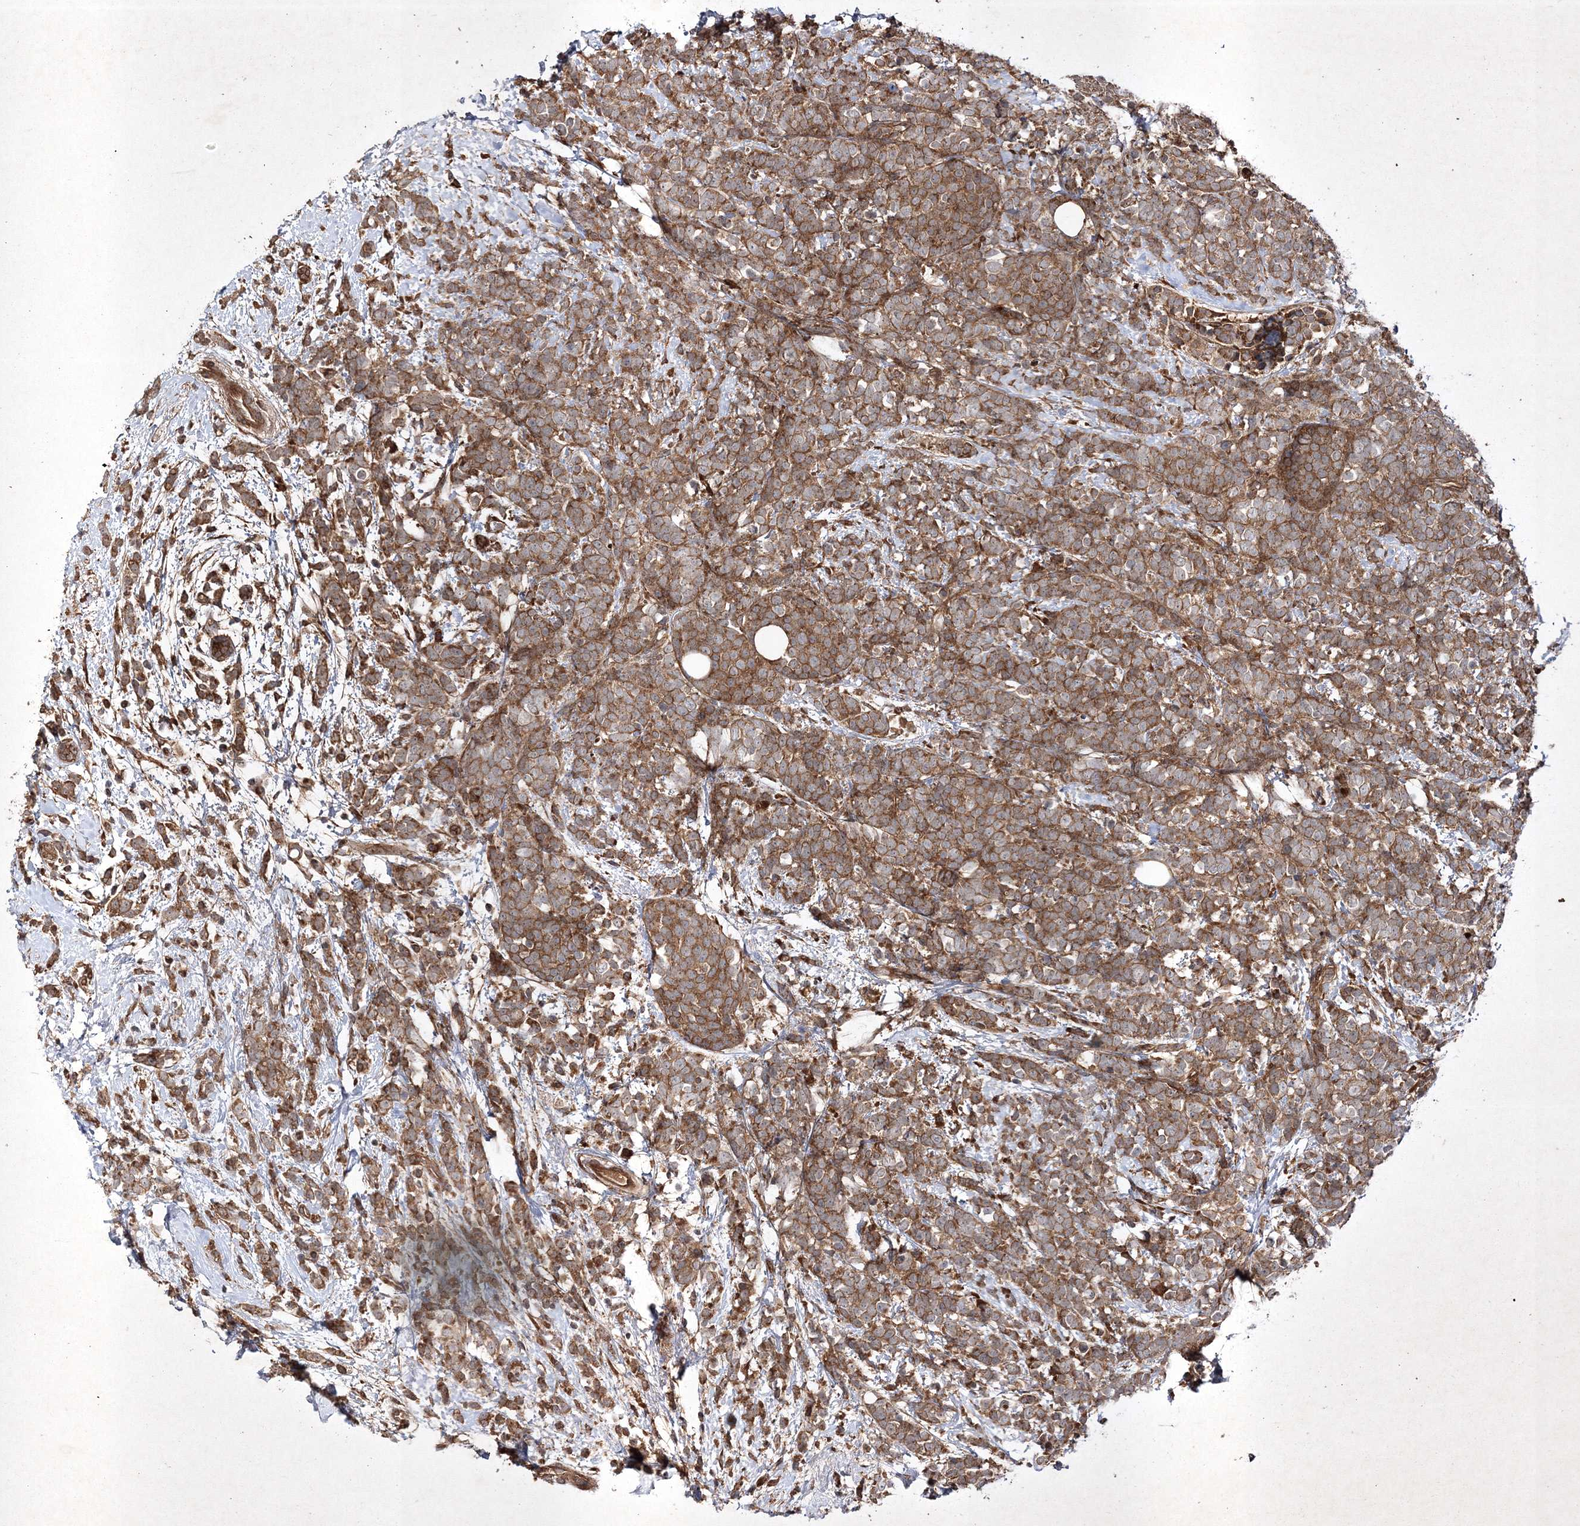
{"staining": {"intensity": "strong", "quantity": ">75%", "location": "cytoplasmic/membranous"}, "tissue": "breast cancer", "cell_type": "Tumor cells", "image_type": "cancer", "snomed": [{"axis": "morphology", "description": "Lobular carcinoma"}, {"axis": "topography", "description": "Breast"}], "caption": "A micrograph showing strong cytoplasmic/membranous positivity in about >75% of tumor cells in breast cancer, as visualized by brown immunohistochemical staining.", "gene": "DNAJC13", "patient": {"sex": "female", "age": 58}}